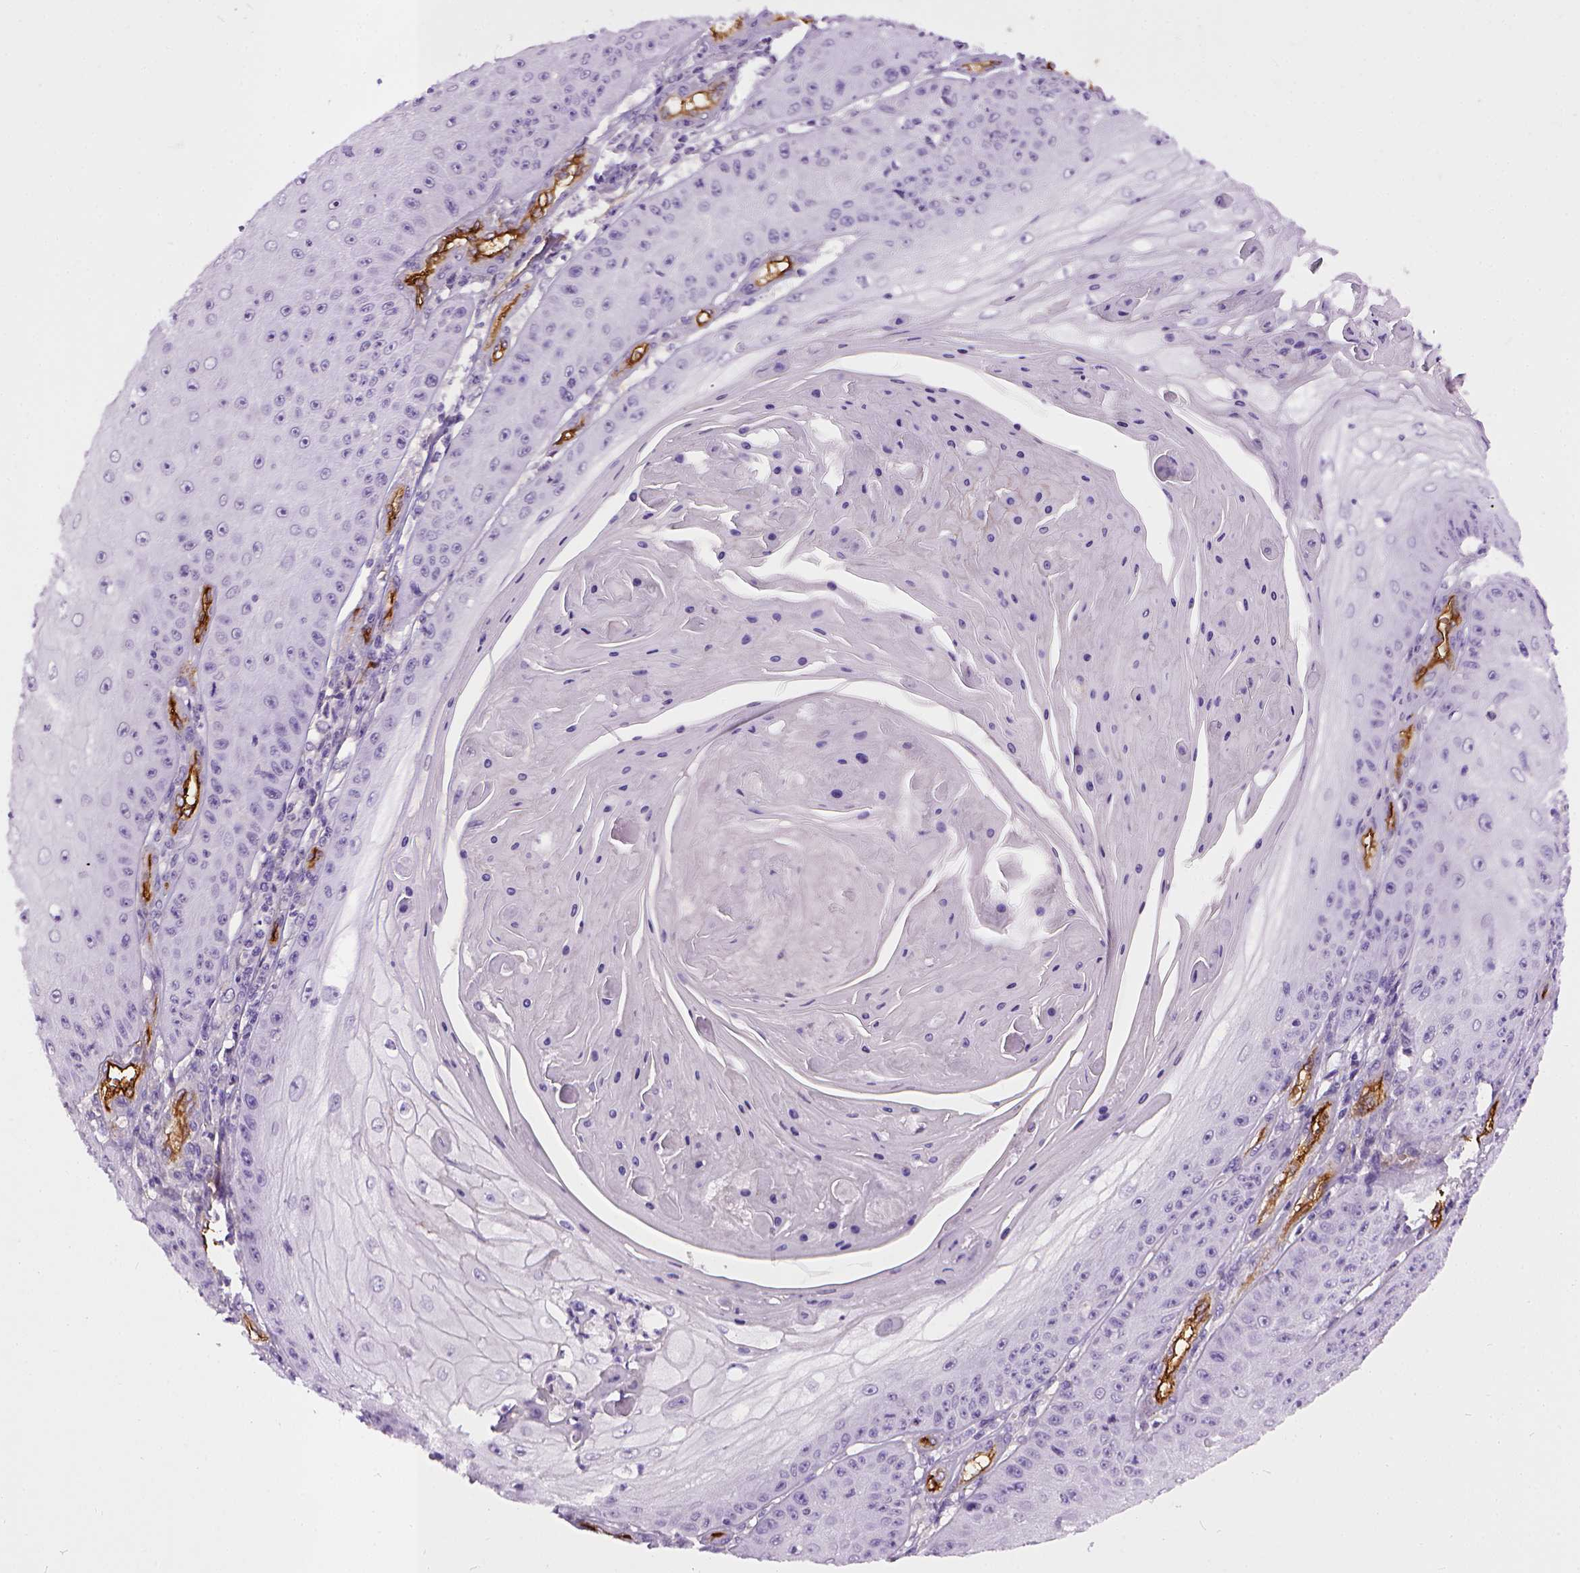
{"staining": {"intensity": "negative", "quantity": "none", "location": "none"}, "tissue": "skin cancer", "cell_type": "Tumor cells", "image_type": "cancer", "snomed": [{"axis": "morphology", "description": "Squamous cell carcinoma, NOS"}, {"axis": "topography", "description": "Skin"}], "caption": "DAB (3,3'-diaminobenzidine) immunohistochemical staining of skin squamous cell carcinoma displays no significant positivity in tumor cells. The staining was performed using DAB (3,3'-diaminobenzidine) to visualize the protein expression in brown, while the nuclei were stained in blue with hematoxylin (Magnification: 20x).", "gene": "ENG", "patient": {"sex": "male", "age": 70}}